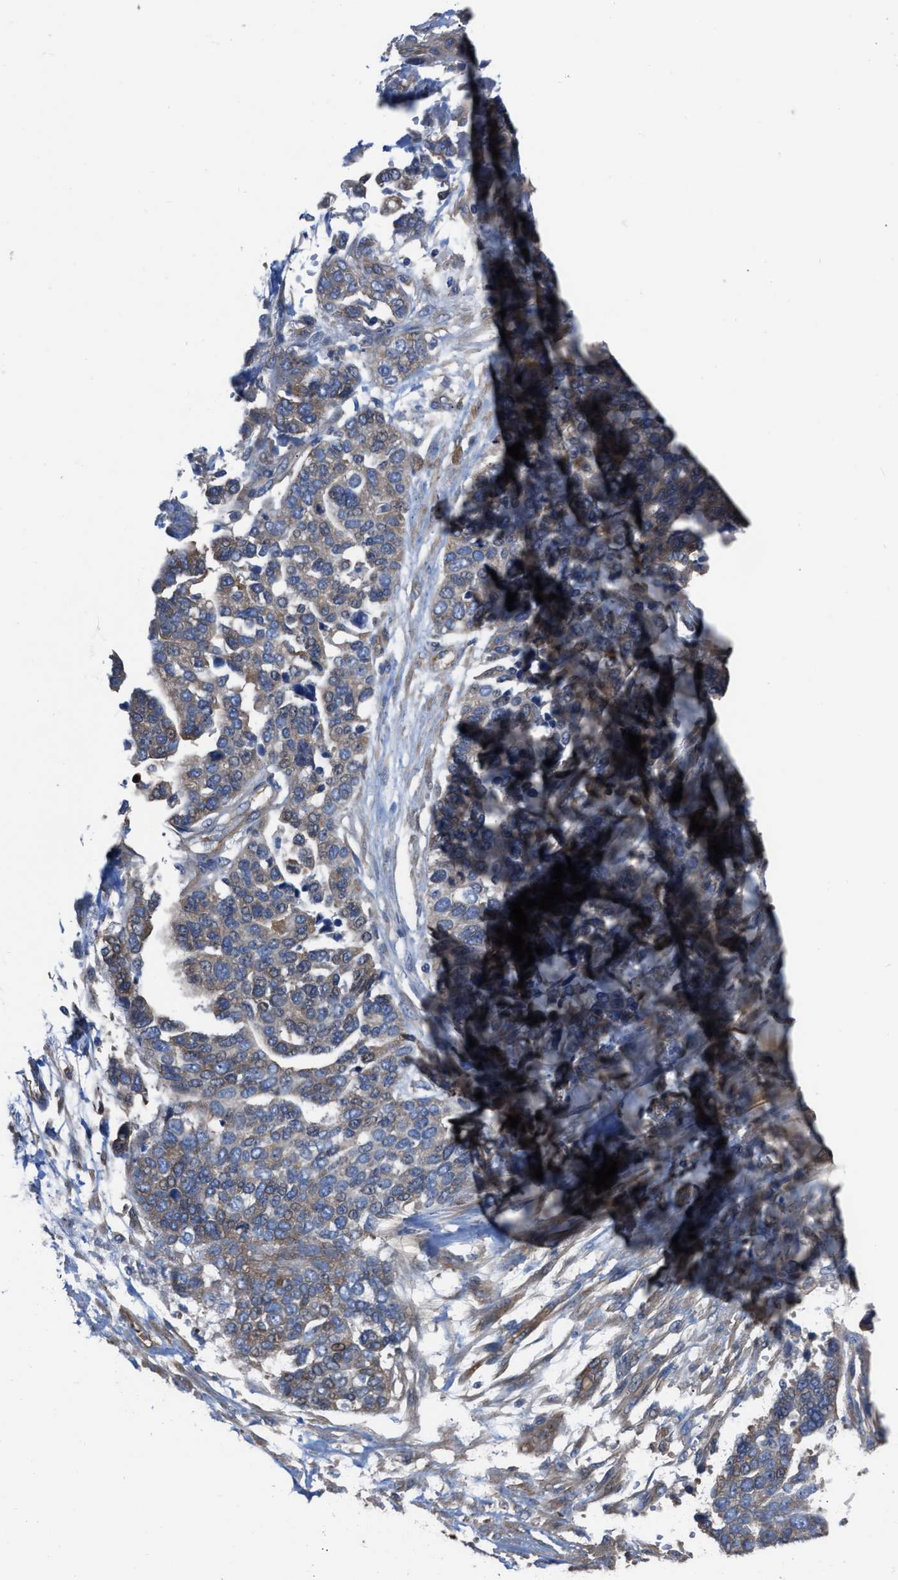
{"staining": {"intensity": "weak", "quantity": "<25%", "location": "cytoplasmic/membranous"}, "tissue": "ovarian cancer", "cell_type": "Tumor cells", "image_type": "cancer", "snomed": [{"axis": "morphology", "description": "Cystadenocarcinoma, serous, NOS"}, {"axis": "topography", "description": "Ovary"}], "caption": "Immunohistochemistry image of neoplastic tissue: serous cystadenocarcinoma (ovarian) stained with DAB (3,3'-diaminobenzidine) demonstrates no significant protein expression in tumor cells.", "gene": "TRIOBP", "patient": {"sex": "female", "age": 44}}